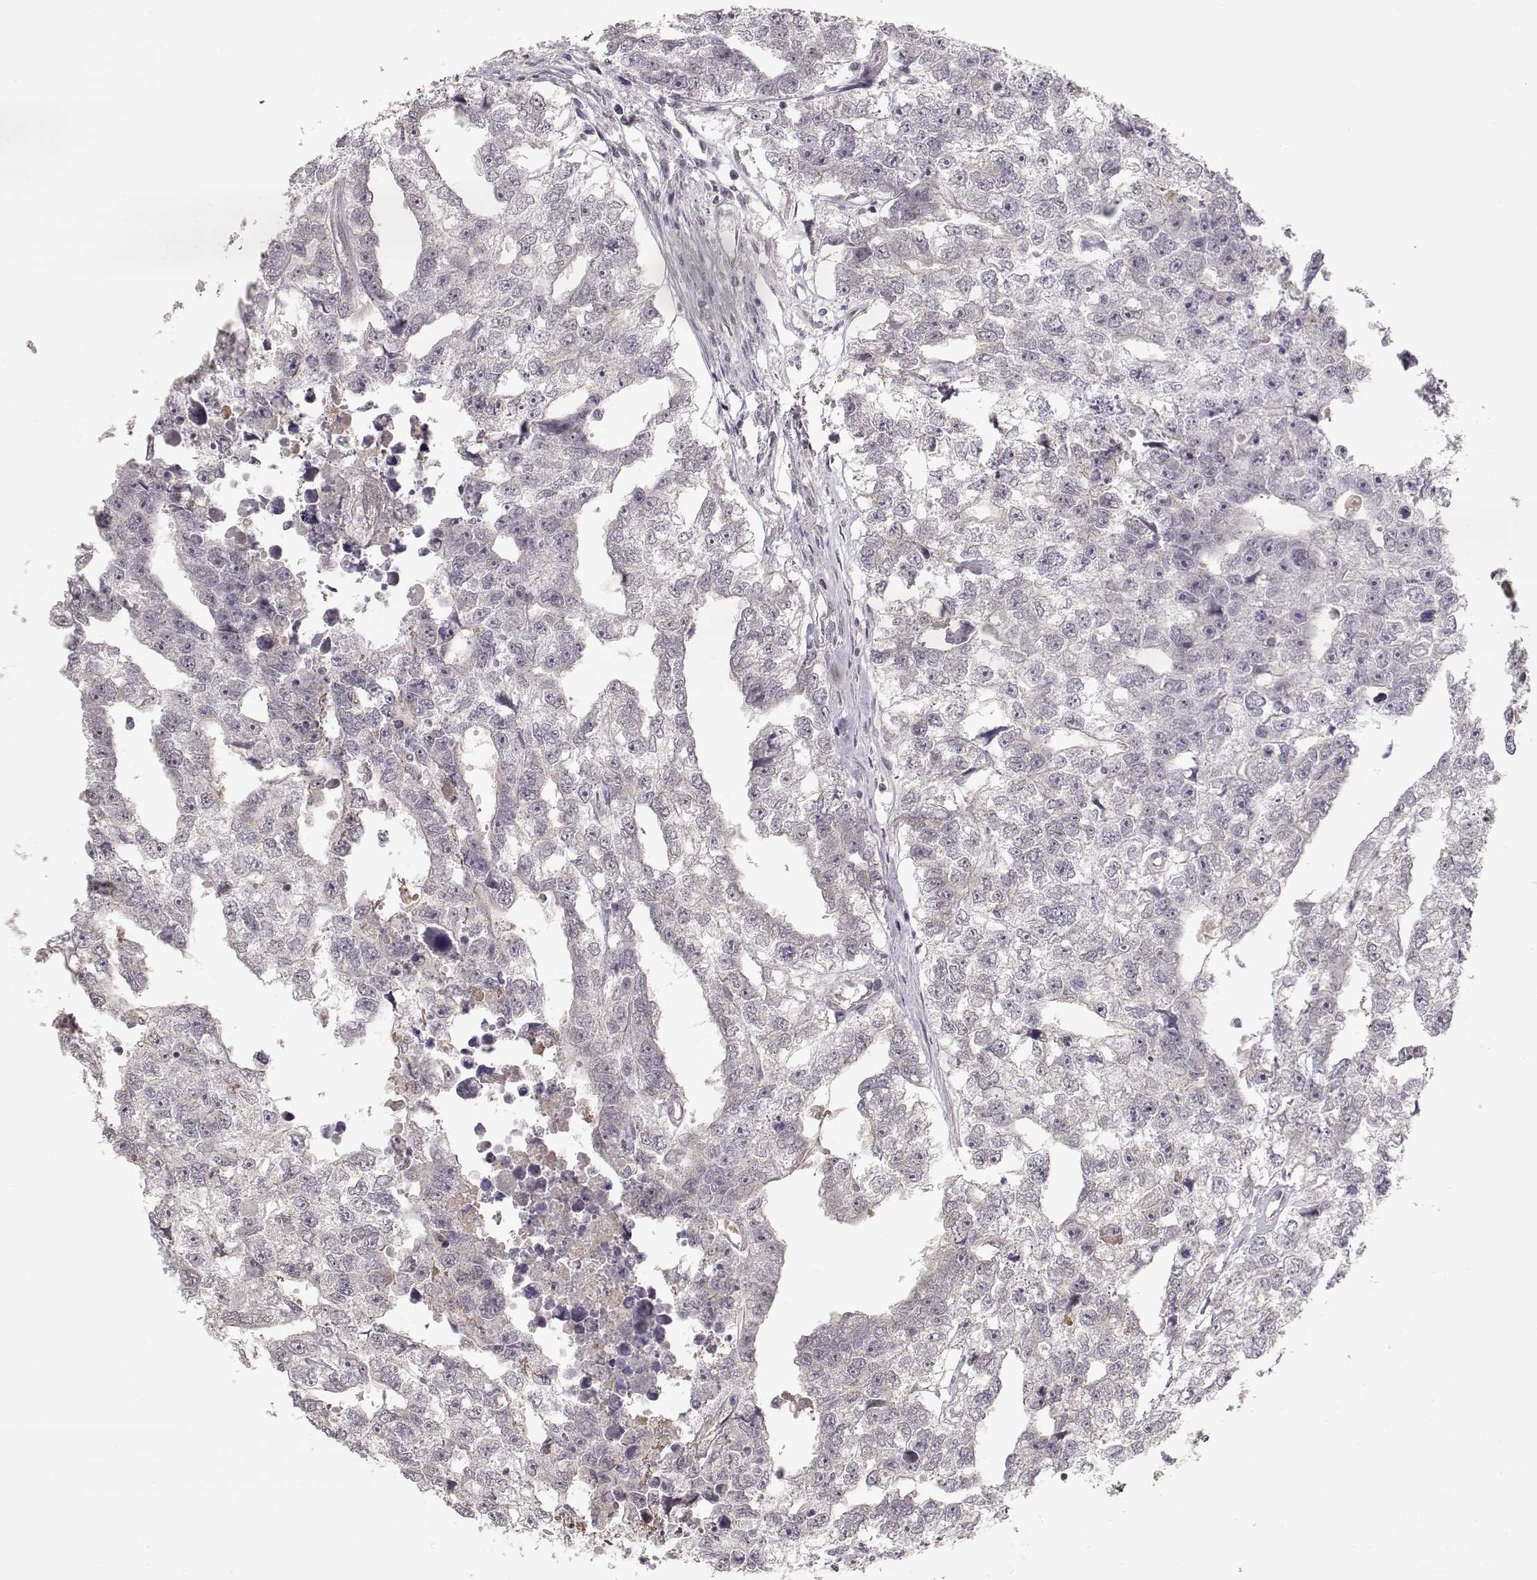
{"staining": {"intensity": "negative", "quantity": "none", "location": "none"}, "tissue": "testis cancer", "cell_type": "Tumor cells", "image_type": "cancer", "snomed": [{"axis": "morphology", "description": "Carcinoma, Embryonal, NOS"}, {"axis": "morphology", "description": "Teratoma, malignant, NOS"}, {"axis": "topography", "description": "Testis"}], "caption": "High magnification brightfield microscopy of testis teratoma (malignant) stained with DAB (brown) and counterstained with hematoxylin (blue): tumor cells show no significant expression.", "gene": "PNMT", "patient": {"sex": "male", "age": 44}}